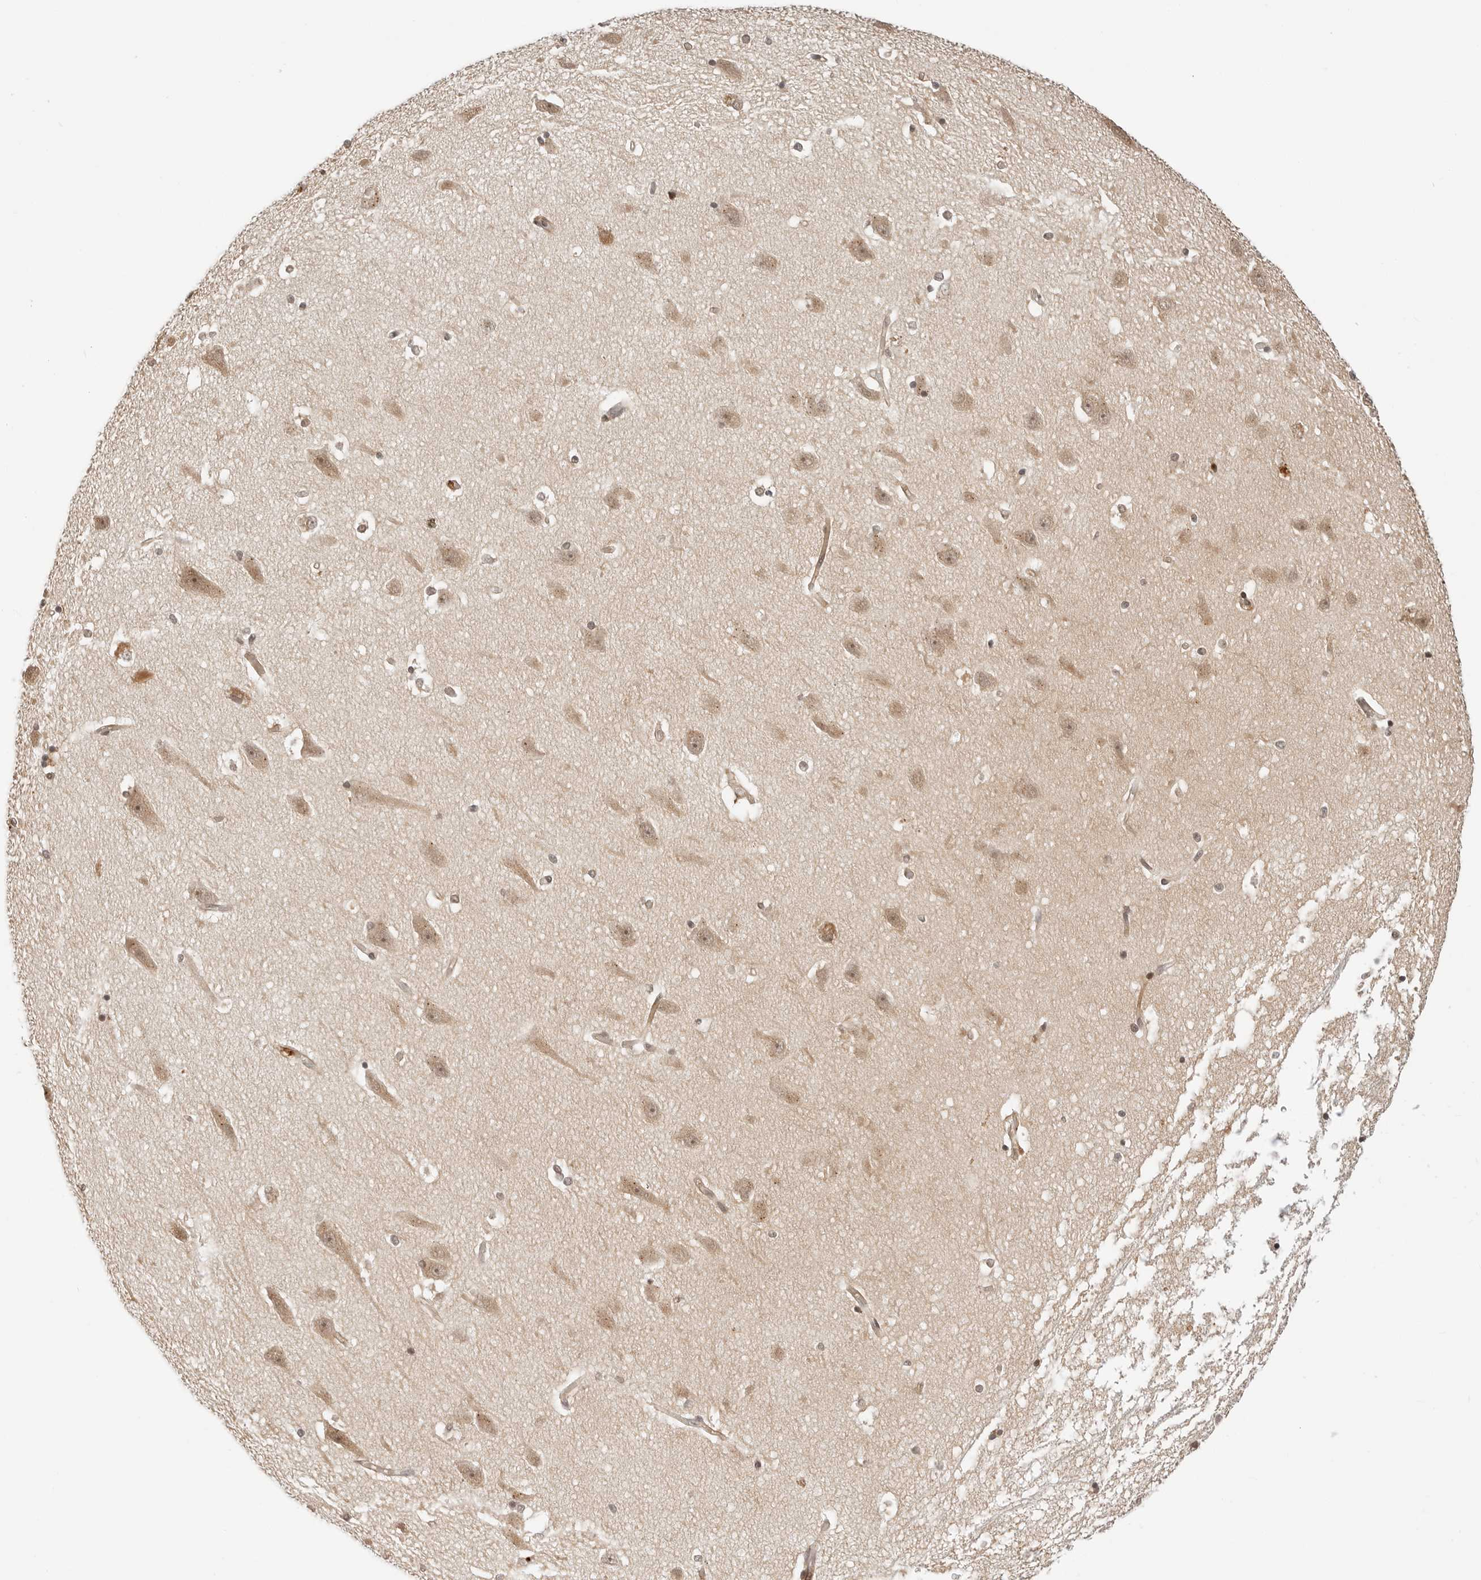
{"staining": {"intensity": "weak", "quantity": "25%-75%", "location": "nuclear"}, "tissue": "hippocampus", "cell_type": "Glial cells", "image_type": "normal", "snomed": [{"axis": "morphology", "description": "Normal tissue, NOS"}, {"axis": "topography", "description": "Hippocampus"}], "caption": "The image exhibits immunohistochemical staining of unremarkable hippocampus. There is weak nuclear positivity is present in approximately 25%-75% of glial cells. Nuclei are stained in blue.", "gene": "GEM", "patient": {"sex": "male", "age": 45}}